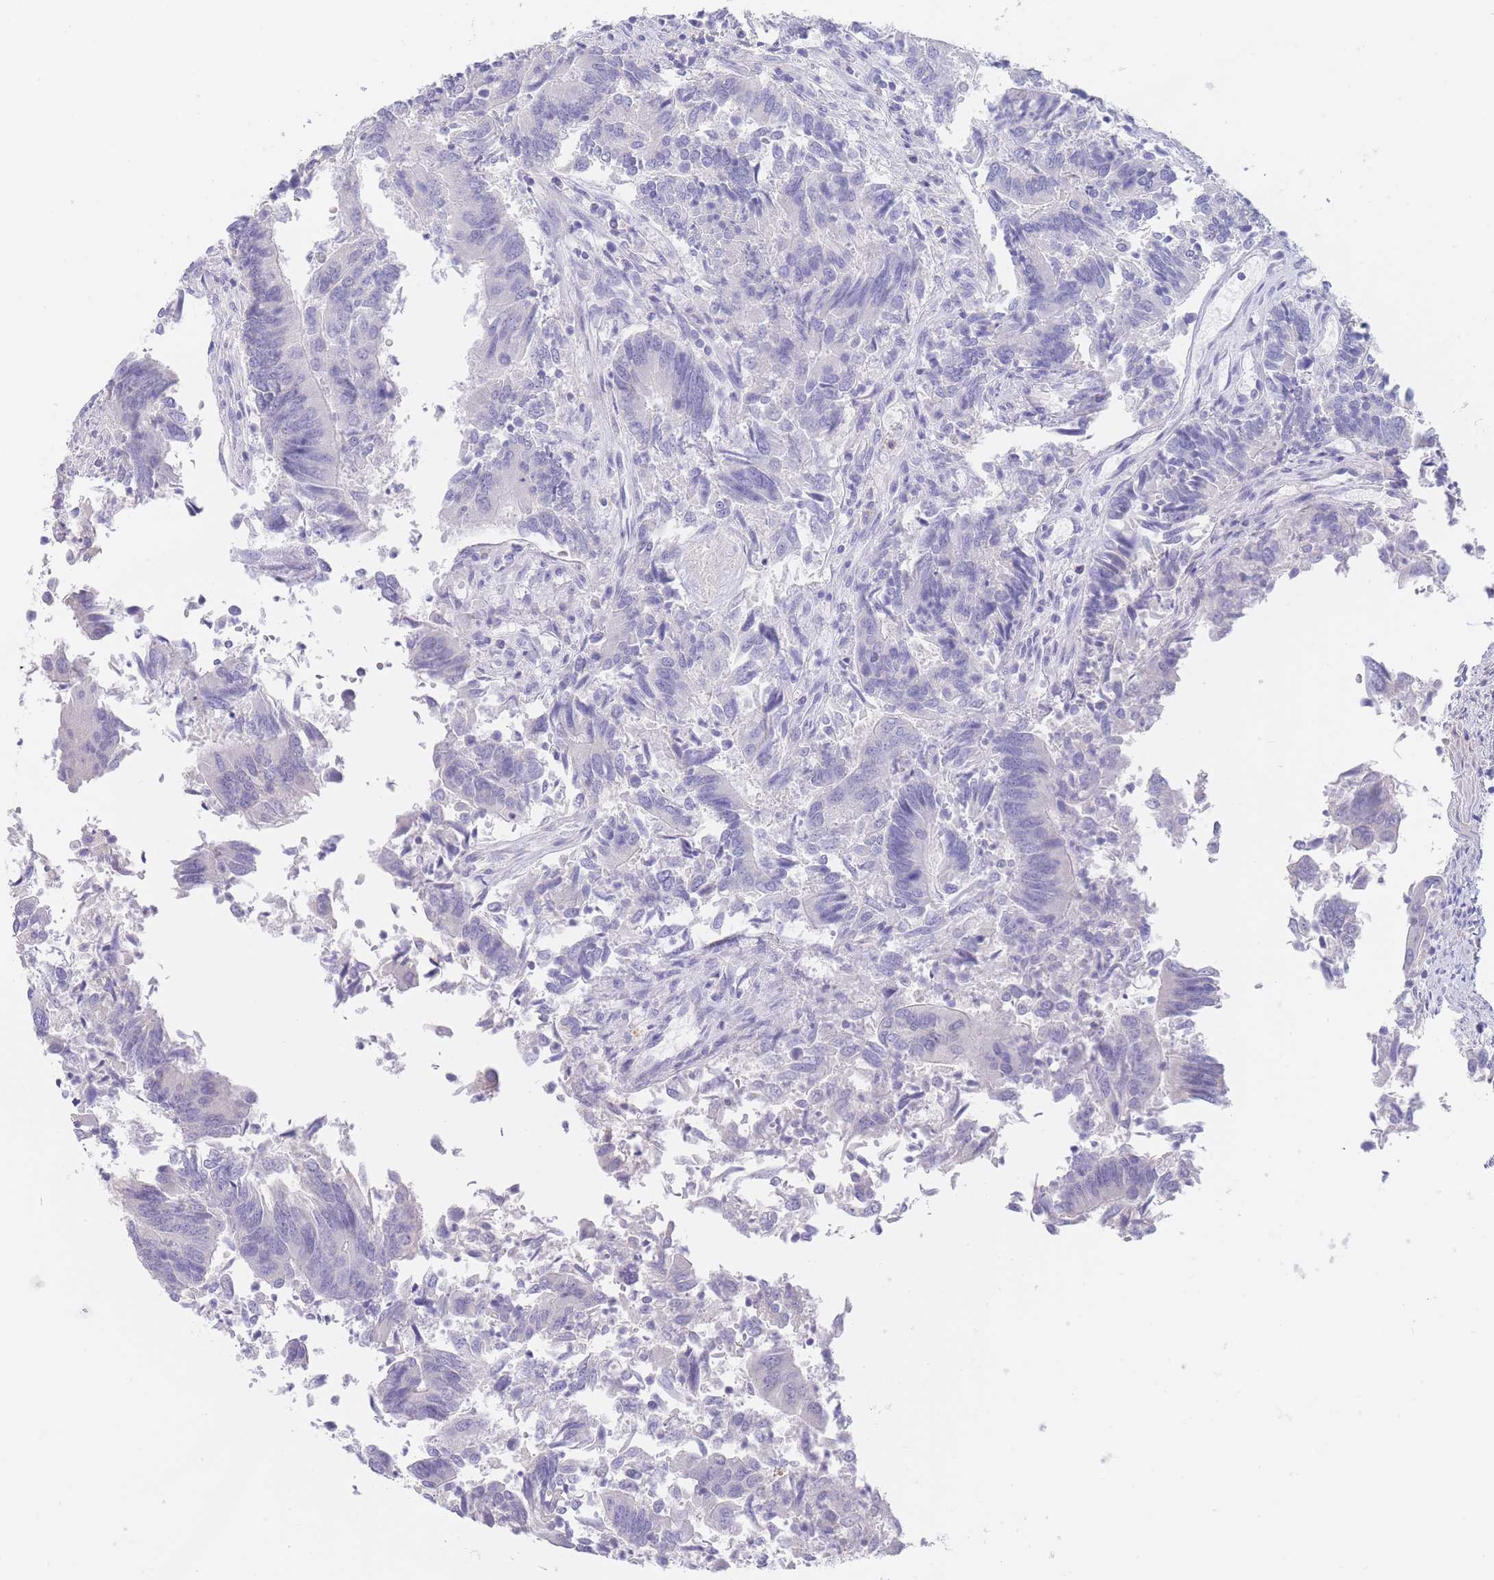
{"staining": {"intensity": "negative", "quantity": "none", "location": "none"}, "tissue": "colorectal cancer", "cell_type": "Tumor cells", "image_type": "cancer", "snomed": [{"axis": "morphology", "description": "Adenocarcinoma, NOS"}, {"axis": "topography", "description": "Colon"}], "caption": "High magnification brightfield microscopy of colorectal adenocarcinoma stained with DAB (brown) and counterstained with hematoxylin (blue): tumor cells show no significant staining.", "gene": "CD37", "patient": {"sex": "female", "age": 67}}